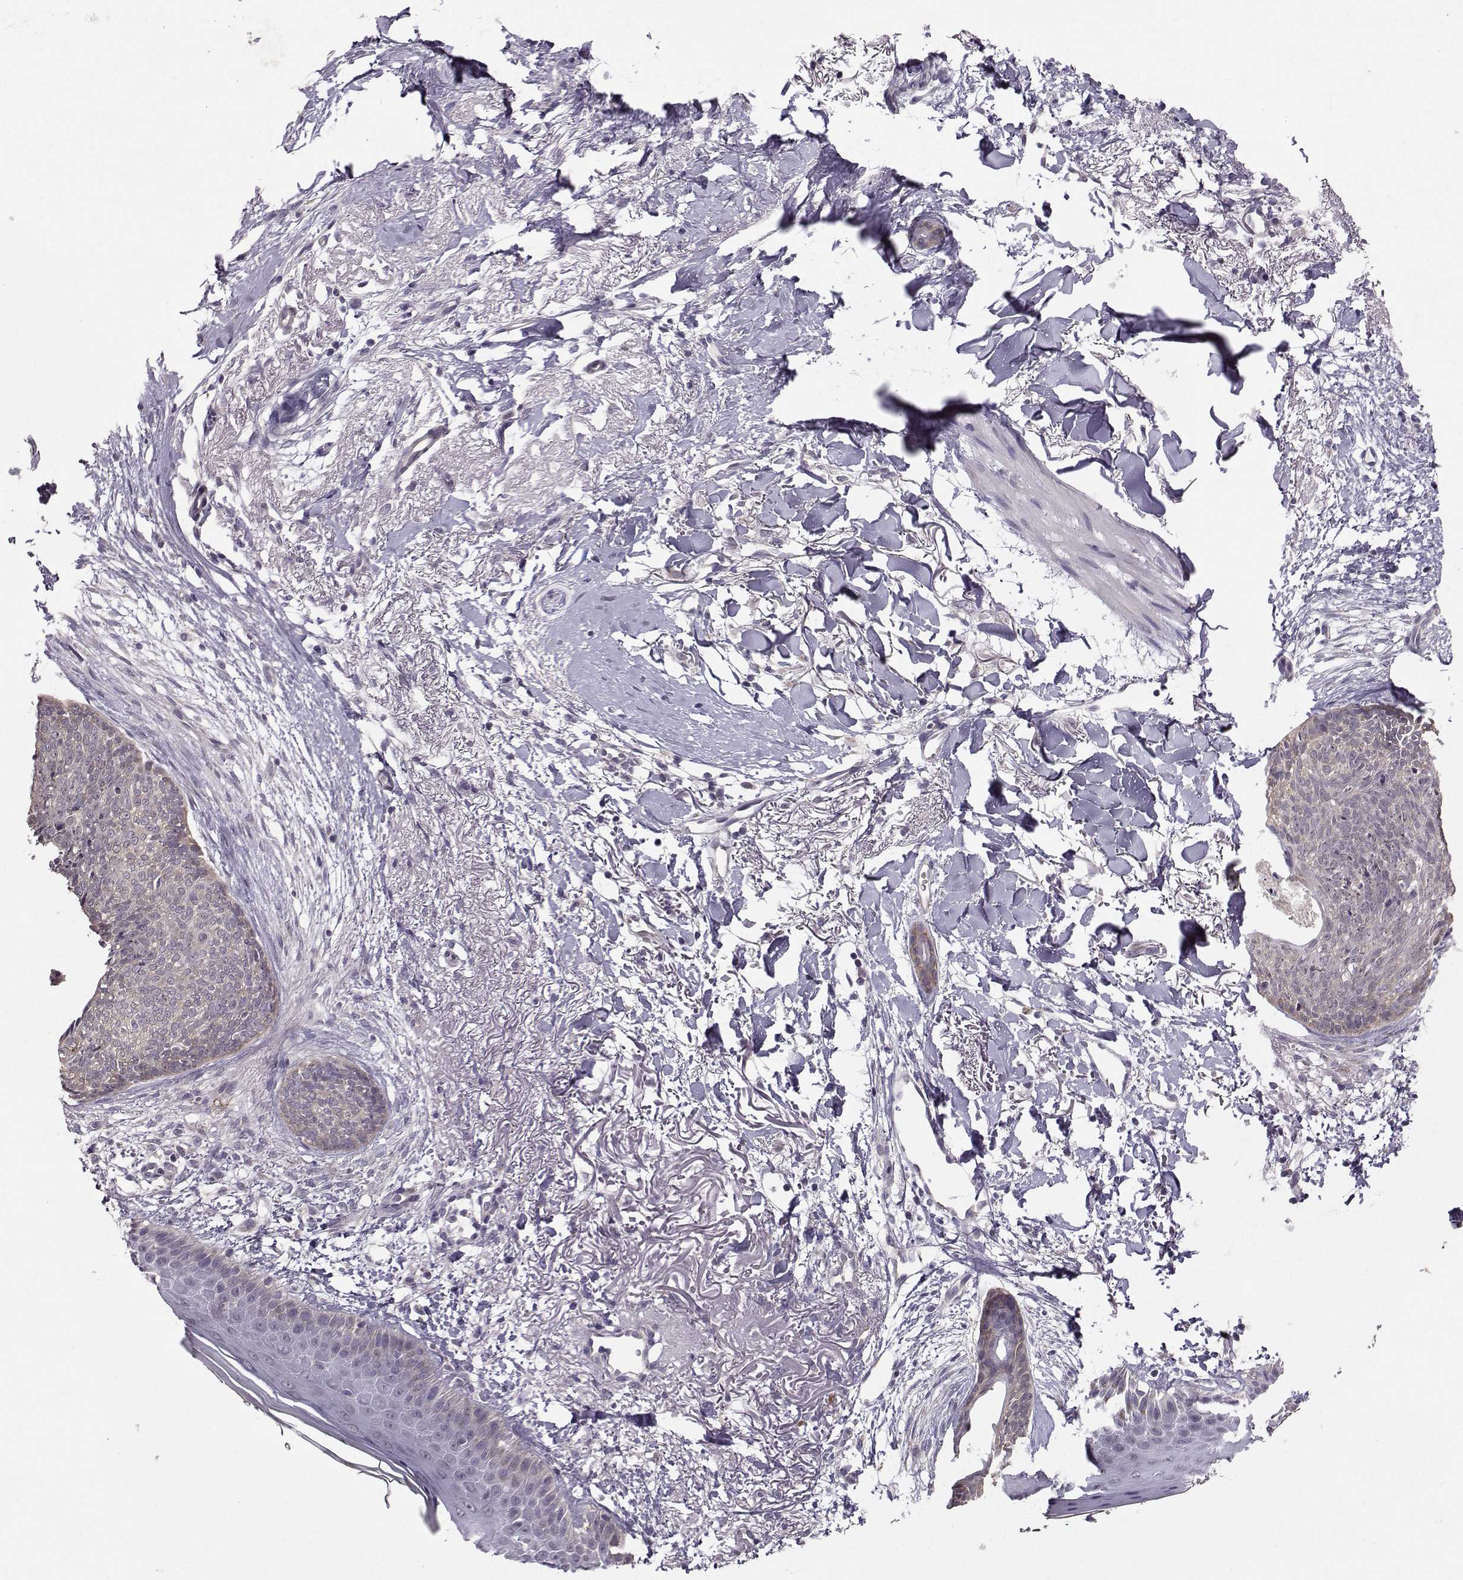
{"staining": {"intensity": "weak", "quantity": "25%-75%", "location": "cytoplasmic/membranous"}, "tissue": "skin cancer", "cell_type": "Tumor cells", "image_type": "cancer", "snomed": [{"axis": "morphology", "description": "Normal tissue, NOS"}, {"axis": "morphology", "description": "Basal cell carcinoma"}, {"axis": "topography", "description": "Skin"}], "caption": "A photomicrograph of skin cancer (basal cell carcinoma) stained for a protein reveals weak cytoplasmic/membranous brown staining in tumor cells. Immunohistochemistry stains the protein in brown and the nuclei are stained blue.", "gene": "TSPYL5", "patient": {"sex": "male", "age": 84}}